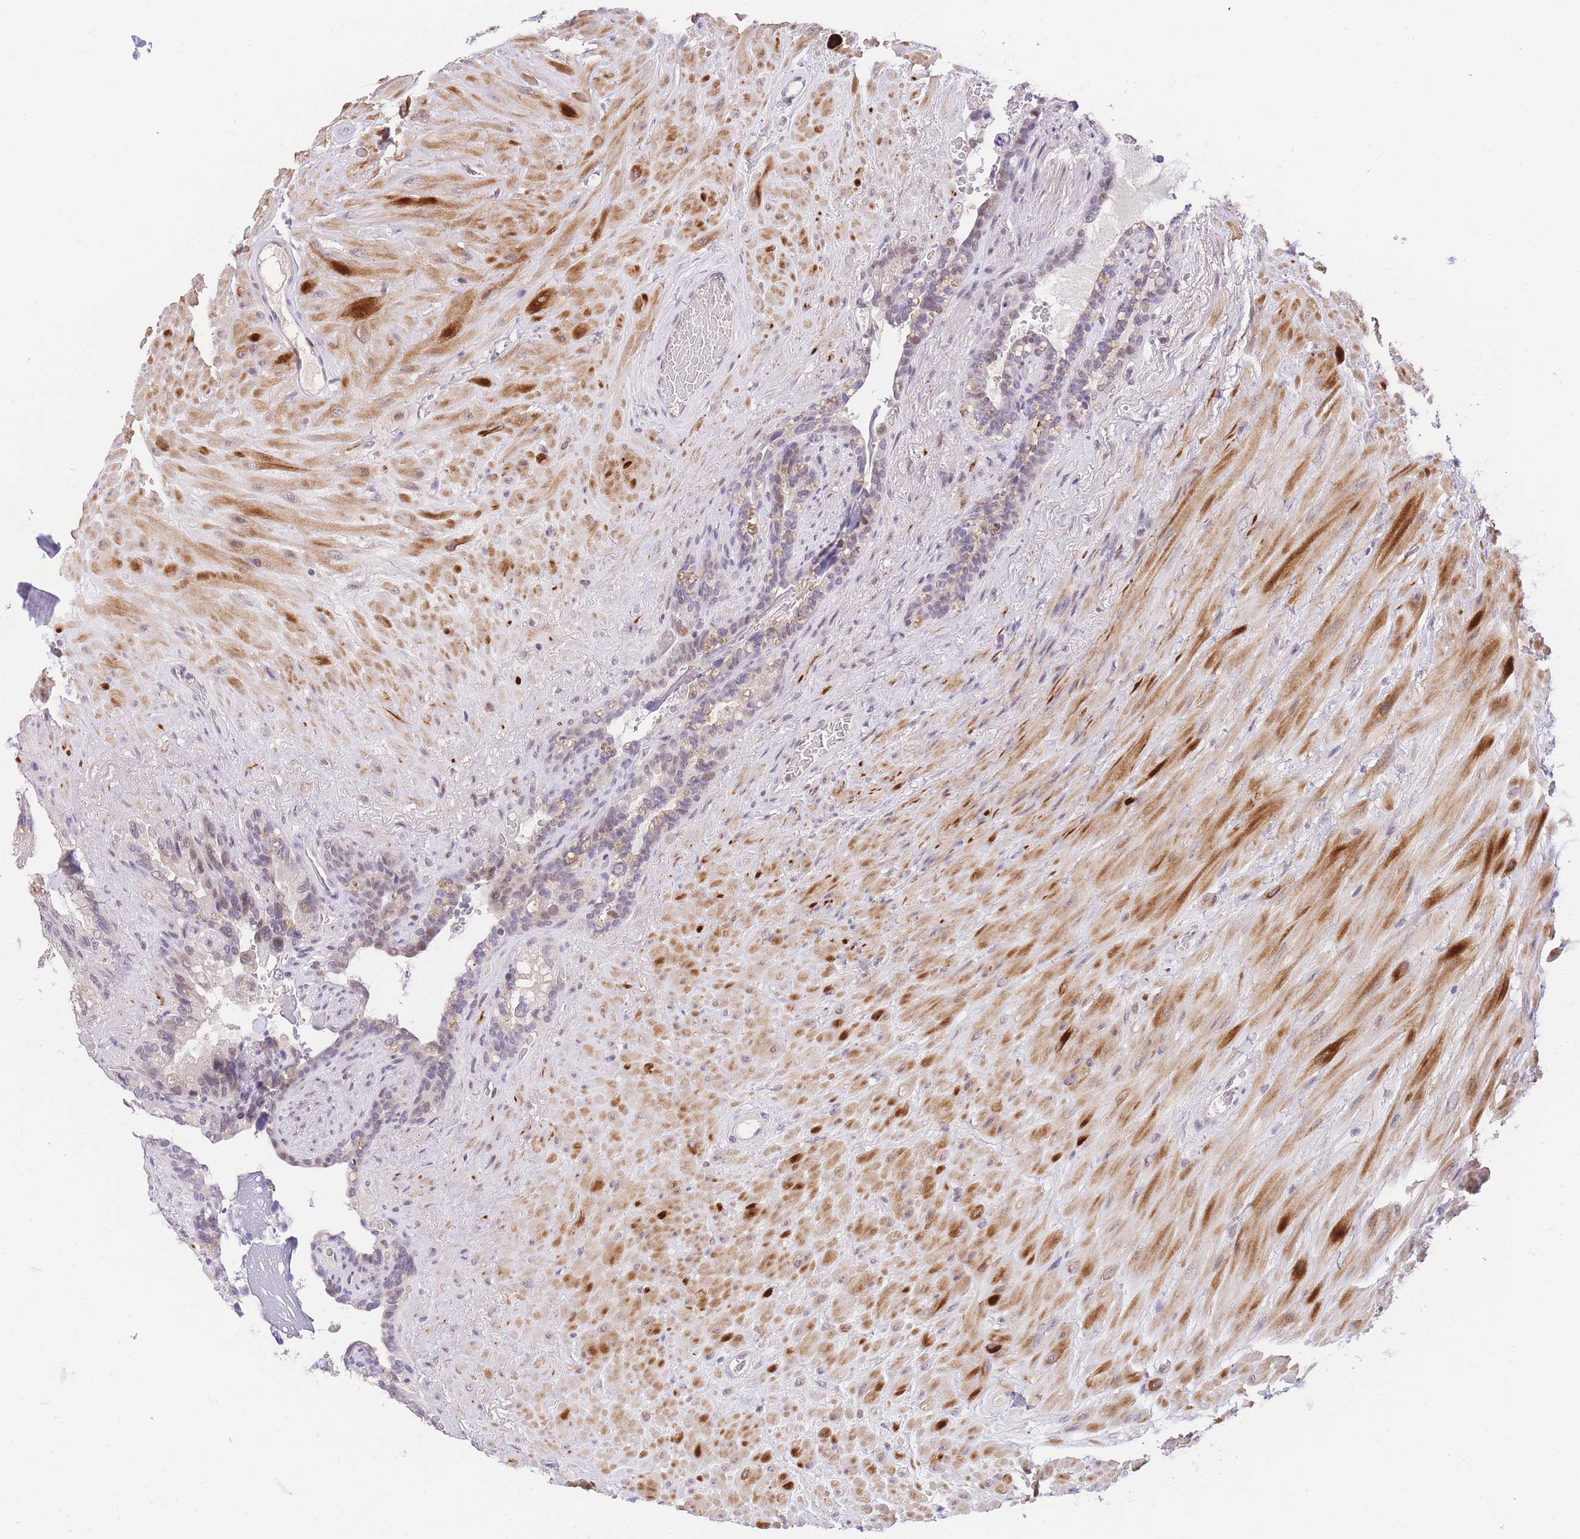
{"staining": {"intensity": "weak", "quantity": "25%-75%", "location": "nuclear"}, "tissue": "seminal vesicle", "cell_type": "Glandular cells", "image_type": "normal", "snomed": [{"axis": "morphology", "description": "Normal tissue, NOS"}, {"axis": "topography", "description": "Seminal veicle"}], "caption": "The photomicrograph displays staining of normal seminal vesicle, revealing weak nuclear protein positivity (brown color) within glandular cells. (DAB IHC, brown staining for protein, blue staining for nuclei).", "gene": "SLC35F2", "patient": {"sex": "male", "age": 80}}